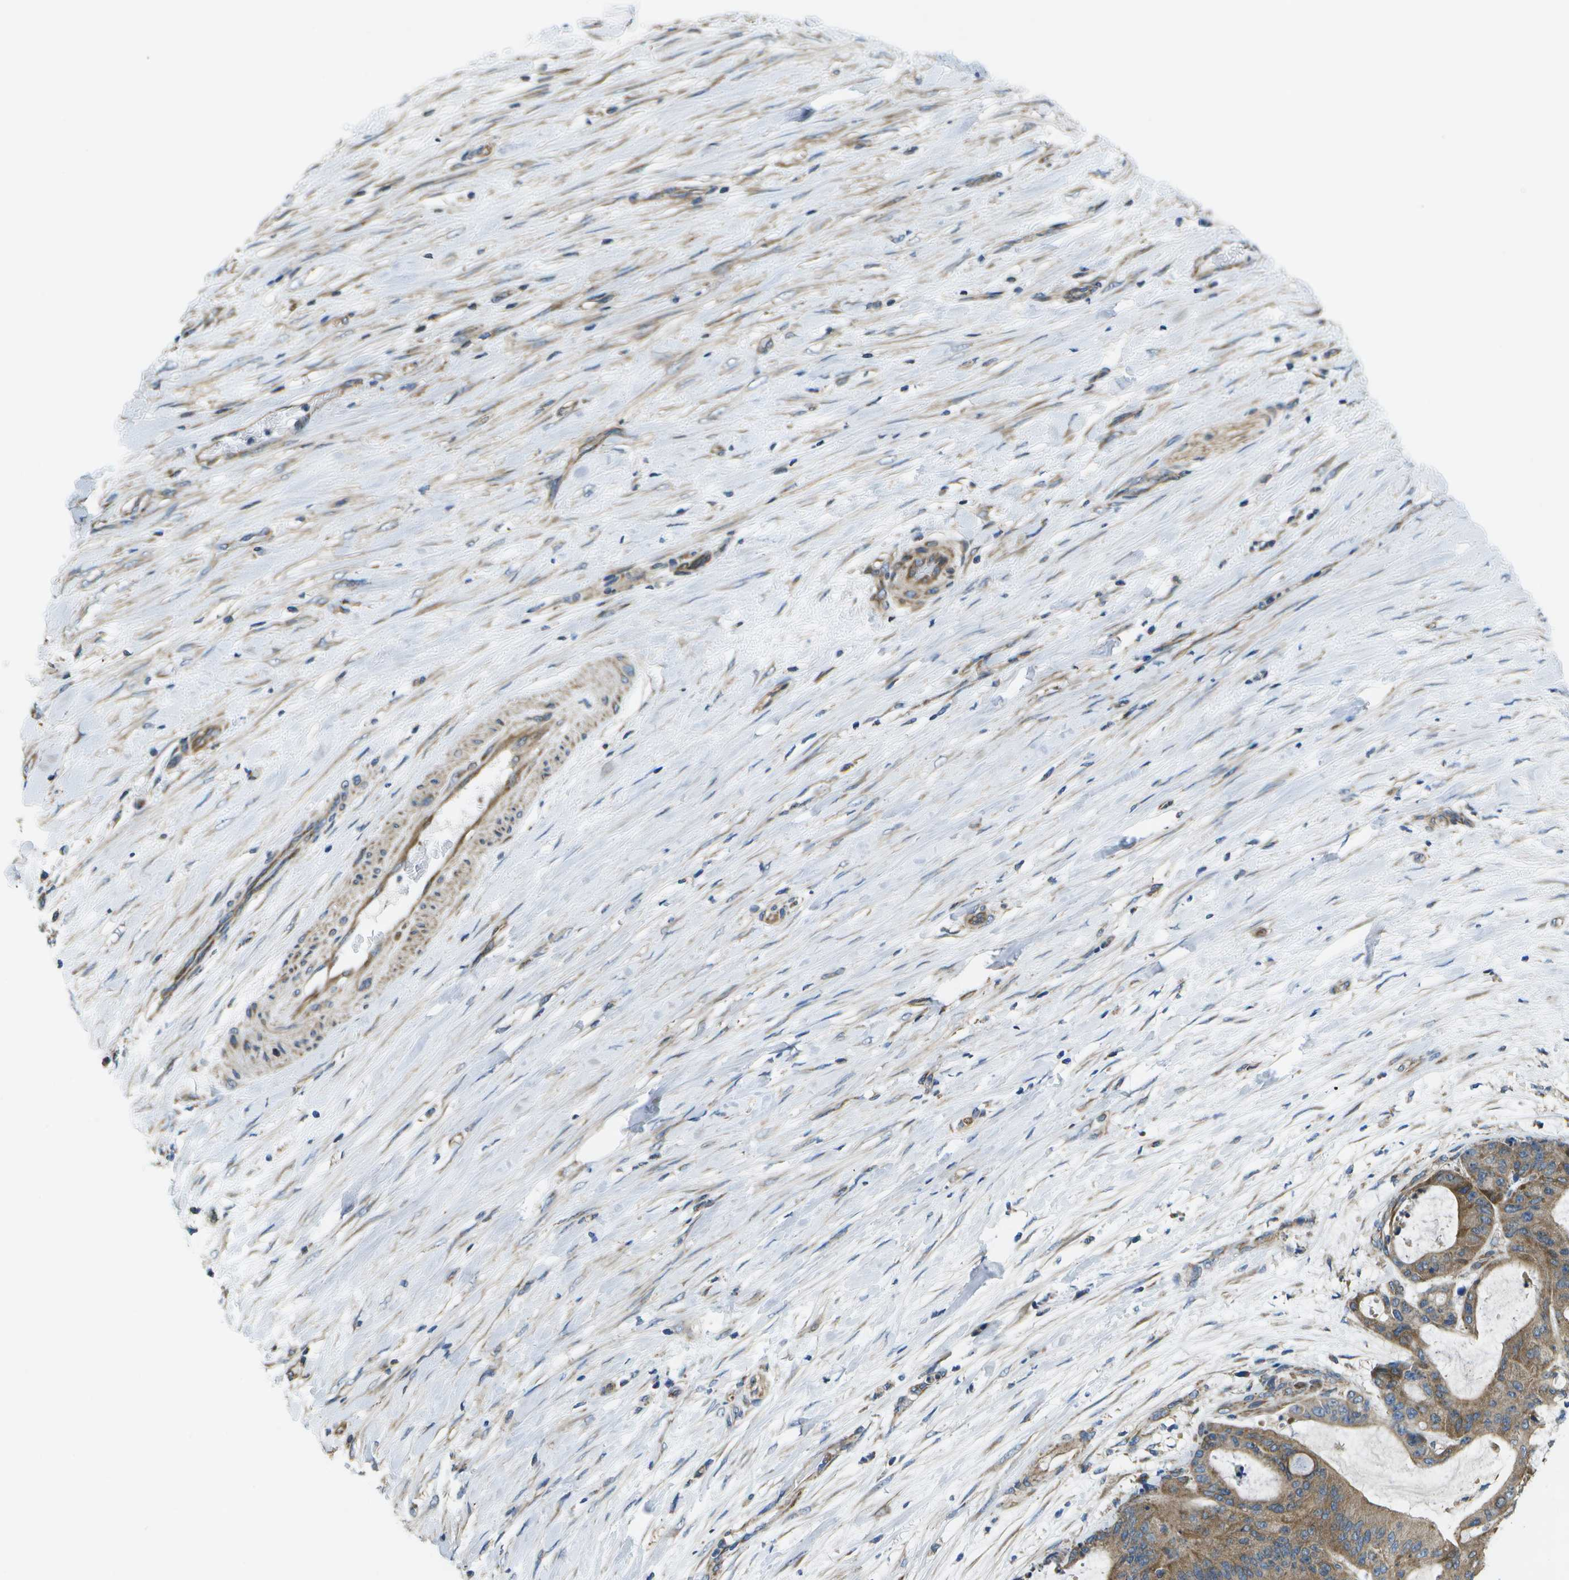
{"staining": {"intensity": "moderate", "quantity": ">75%", "location": "cytoplasmic/membranous"}, "tissue": "liver cancer", "cell_type": "Tumor cells", "image_type": "cancer", "snomed": [{"axis": "morphology", "description": "Cholangiocarcinoma"}, {"axis": "topography", "description": "Liver"}], "caption": "Immunohistochemistry of human cholangiocarcinoma (liver) reveals medium levels of moderate cytoplasmic/membranous expression in about >75% of tumor cells.", "gene": "MVK", "patient": {"sex": "female", "age": 73}}